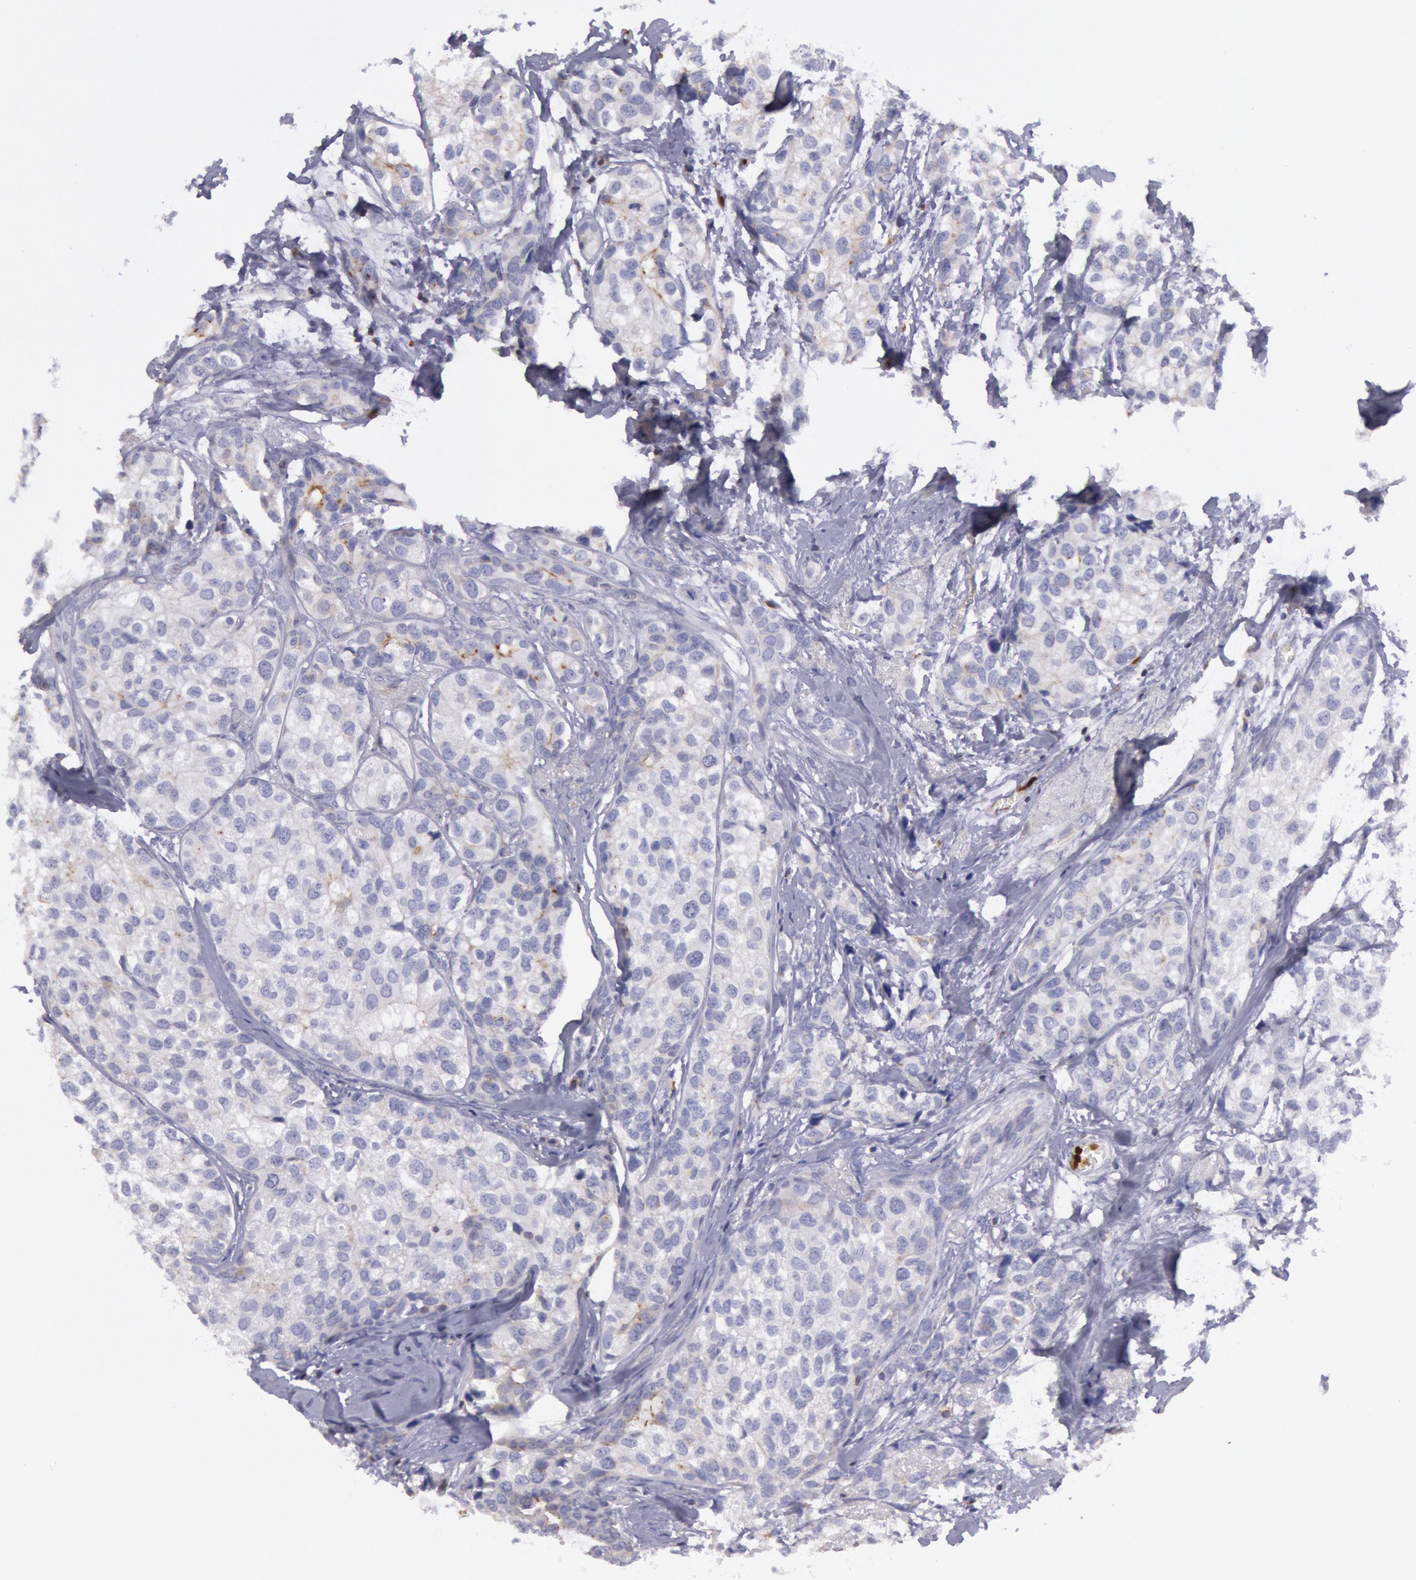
{"staining": {"intensity": "negative", "quantity": "none", "location": "none"}, "tissue": "breast cancer", "cell_type": "Tumor cells", "image_type": "cancer", "snomed": [{"axis": "morphology", "description": "Duct carcinoma"}, {"axis": "topography", "description": "Breast"}], "caption": "Immunohistochemistry (IHC) of invasive ductal carcinoma (breast) exhibits no expression in tumor cells.", "gene": "RAB27A", "patient": {"sex": "female", "age": 68}}